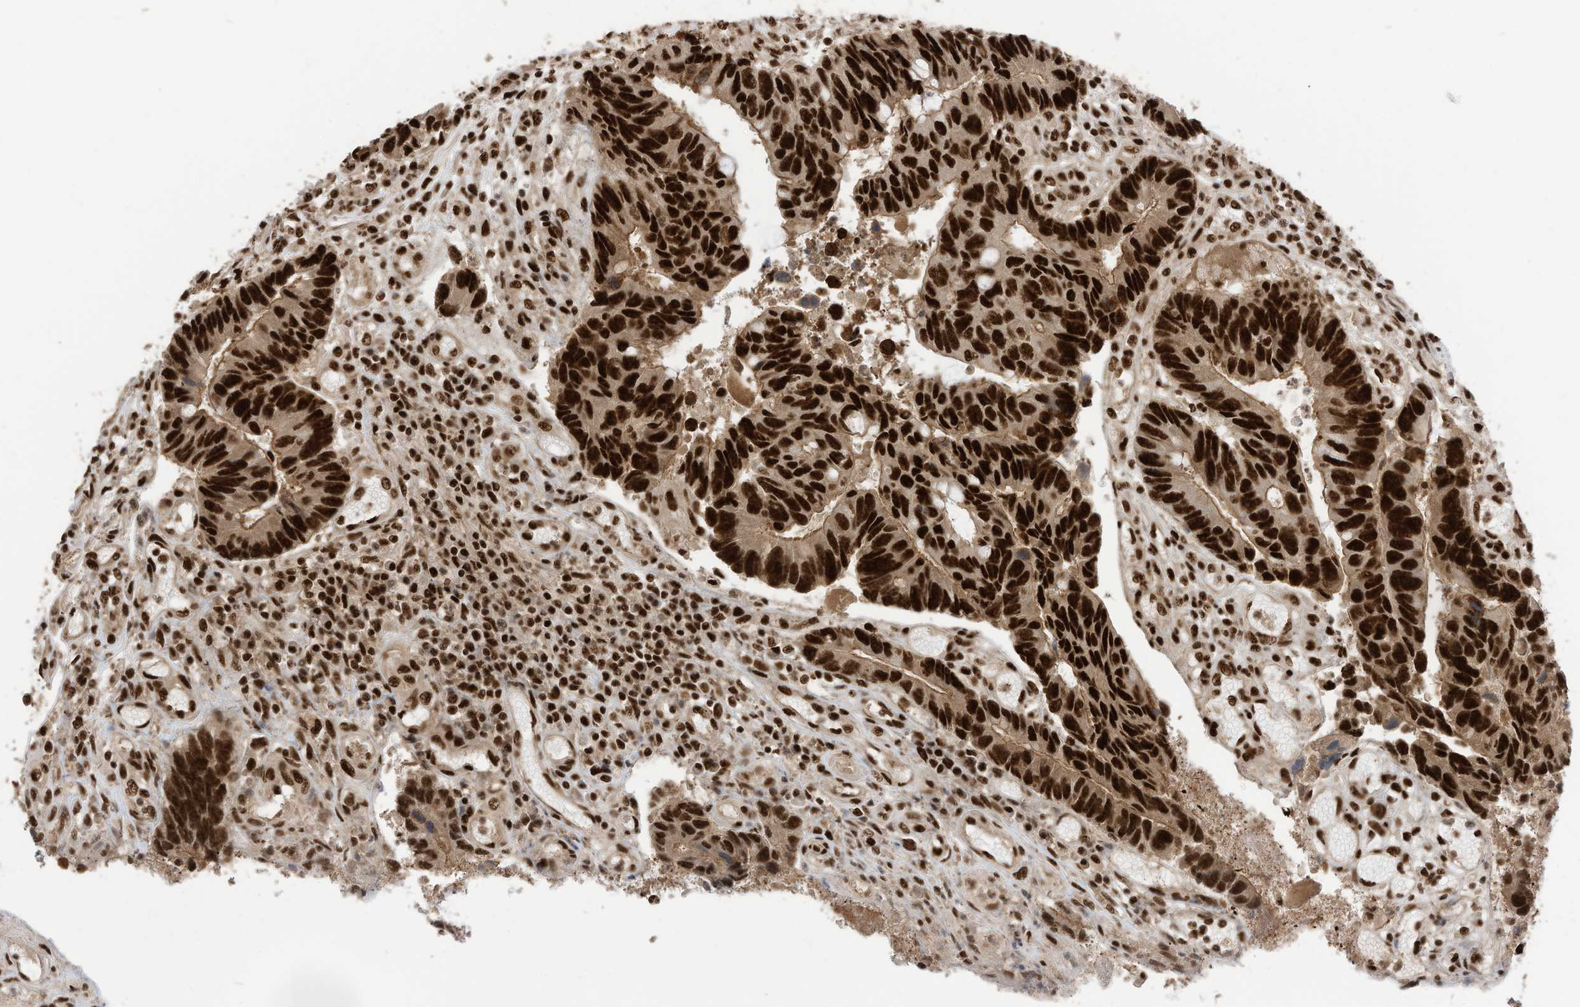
{"staining": {"intensity": "strong", "quantity": ">75%", "location": "nuclear"}, "tissue": "colorectal cancer", "cell_type": "Tumor cells", "image_type": "cancer", "snomed": [{"axis": "morphology", "description": "Adenocarcinoma, NOS"}, {"axis": "topography", "description": "Rectum"}], "caption": "Immunohistochemical staining of human adenocarcinoma (colorectal) shows high levels of strong nuclear protein positivity in about >75% of tumor cells.", "gene": "SF3A3", "patient": {"sex": "male", "age": 84}}